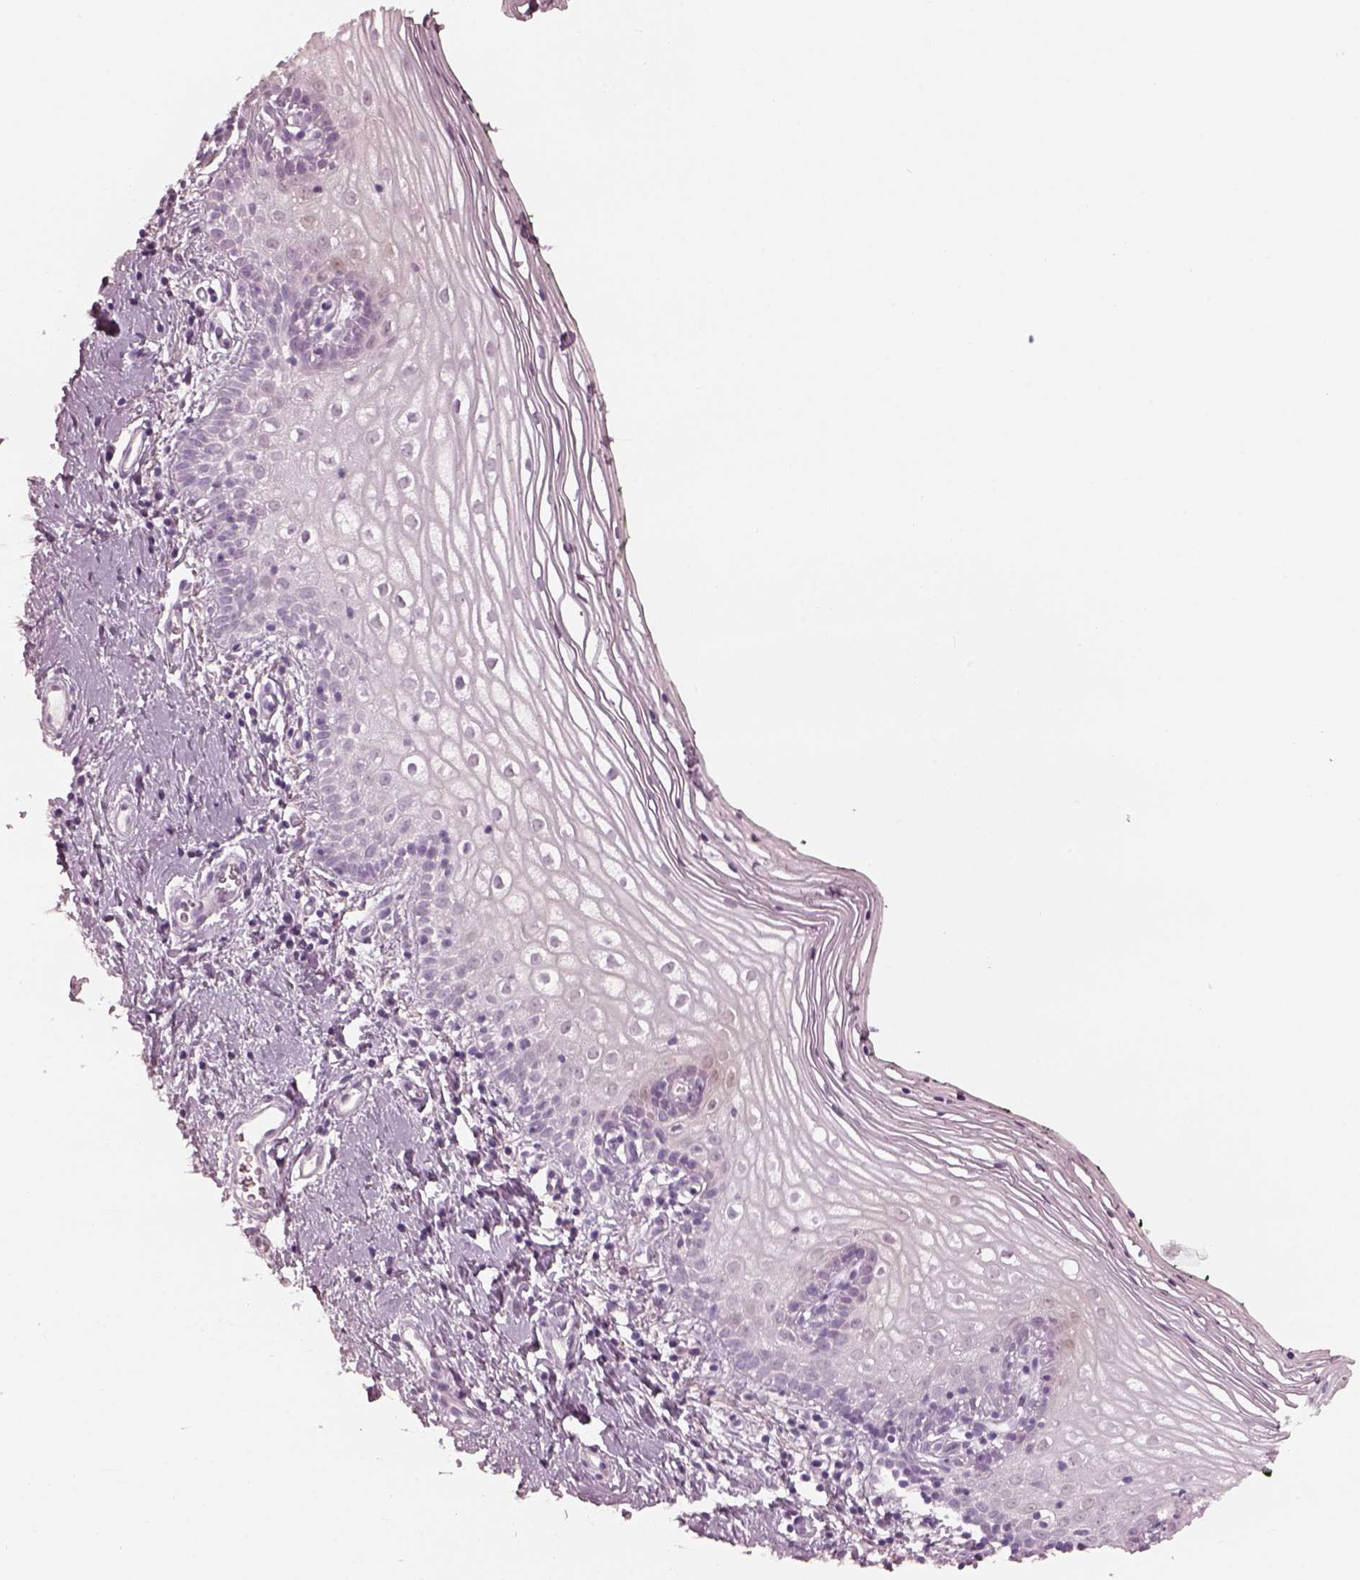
{"staining": {"intensity": "negative", "quantity": "none", "location": "none"}, "tissue": "vagina", "cell_type": "Squamous epithelial cells", "image_type": "normal", "snomed": [{"axis": "morphology", "description": "Normal tissue, NOS"}, {"axis": "topography", "description": "Vagina"}], "caption": "Squamous epithelial cells show no significant protein expression in benign vagina. (IHC, brightfield microscopy, high magnification).", "gene": "C2orf81", "patient": {"sex": "female", "age": 47}}